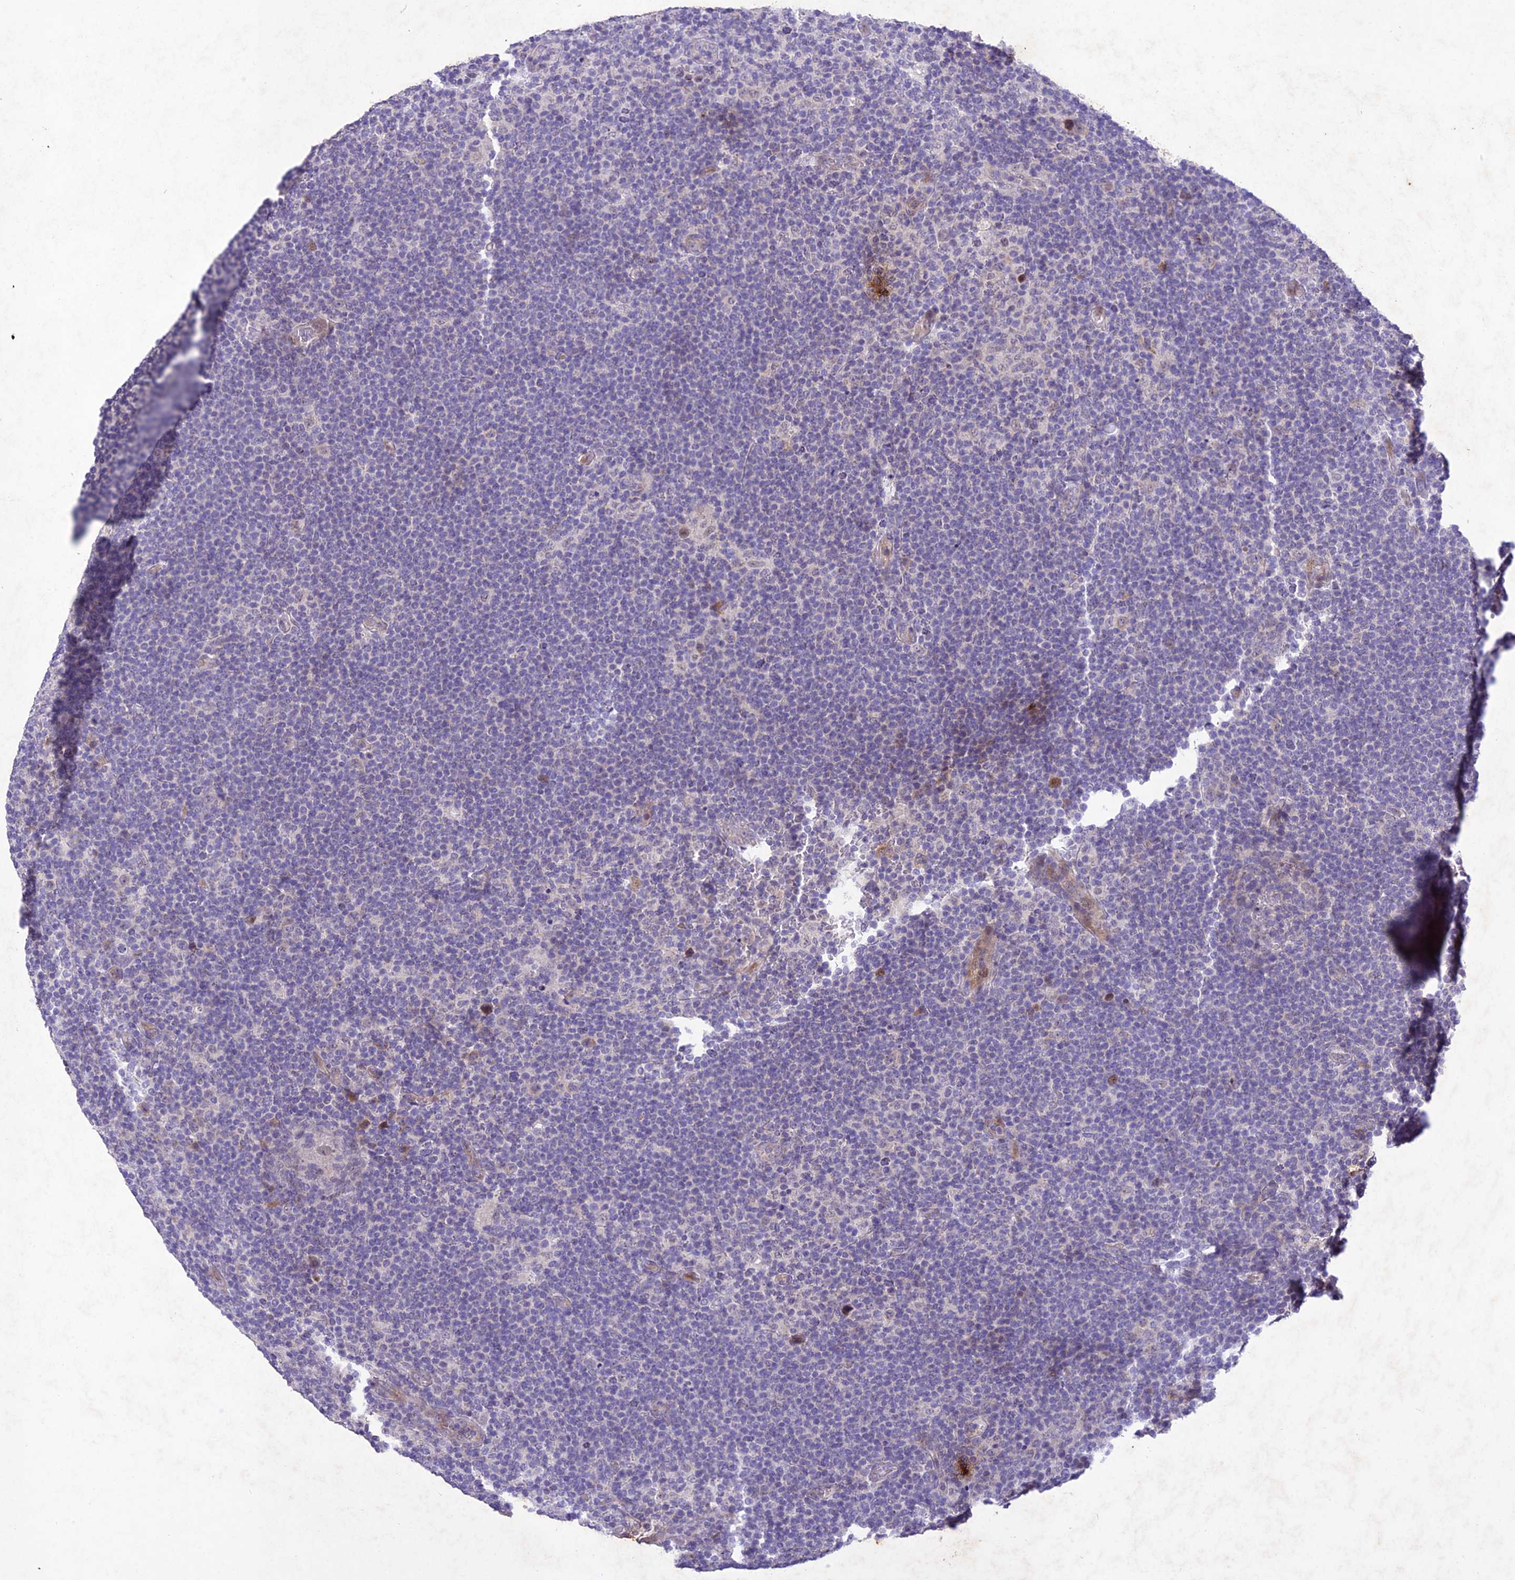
{"staining": {"intensity": "negative", "quantity": "none", "location": "none"}, "tissue": "lymphoma", "cell_type": "Tumor cells", "image_type": "cancer", "snomed": [{"axis": "morphology", "description": "Hodgkin's disease, NOS"}, {"axis": "topography", "description": "Lymph node"}], "caption": "The immunohistochemistry micrograph has no significant expression in tumor cells of Hodgkin's disease tissue.", "gene": "ANKRD52", "patient": {"sex": "female", "age": 57}}